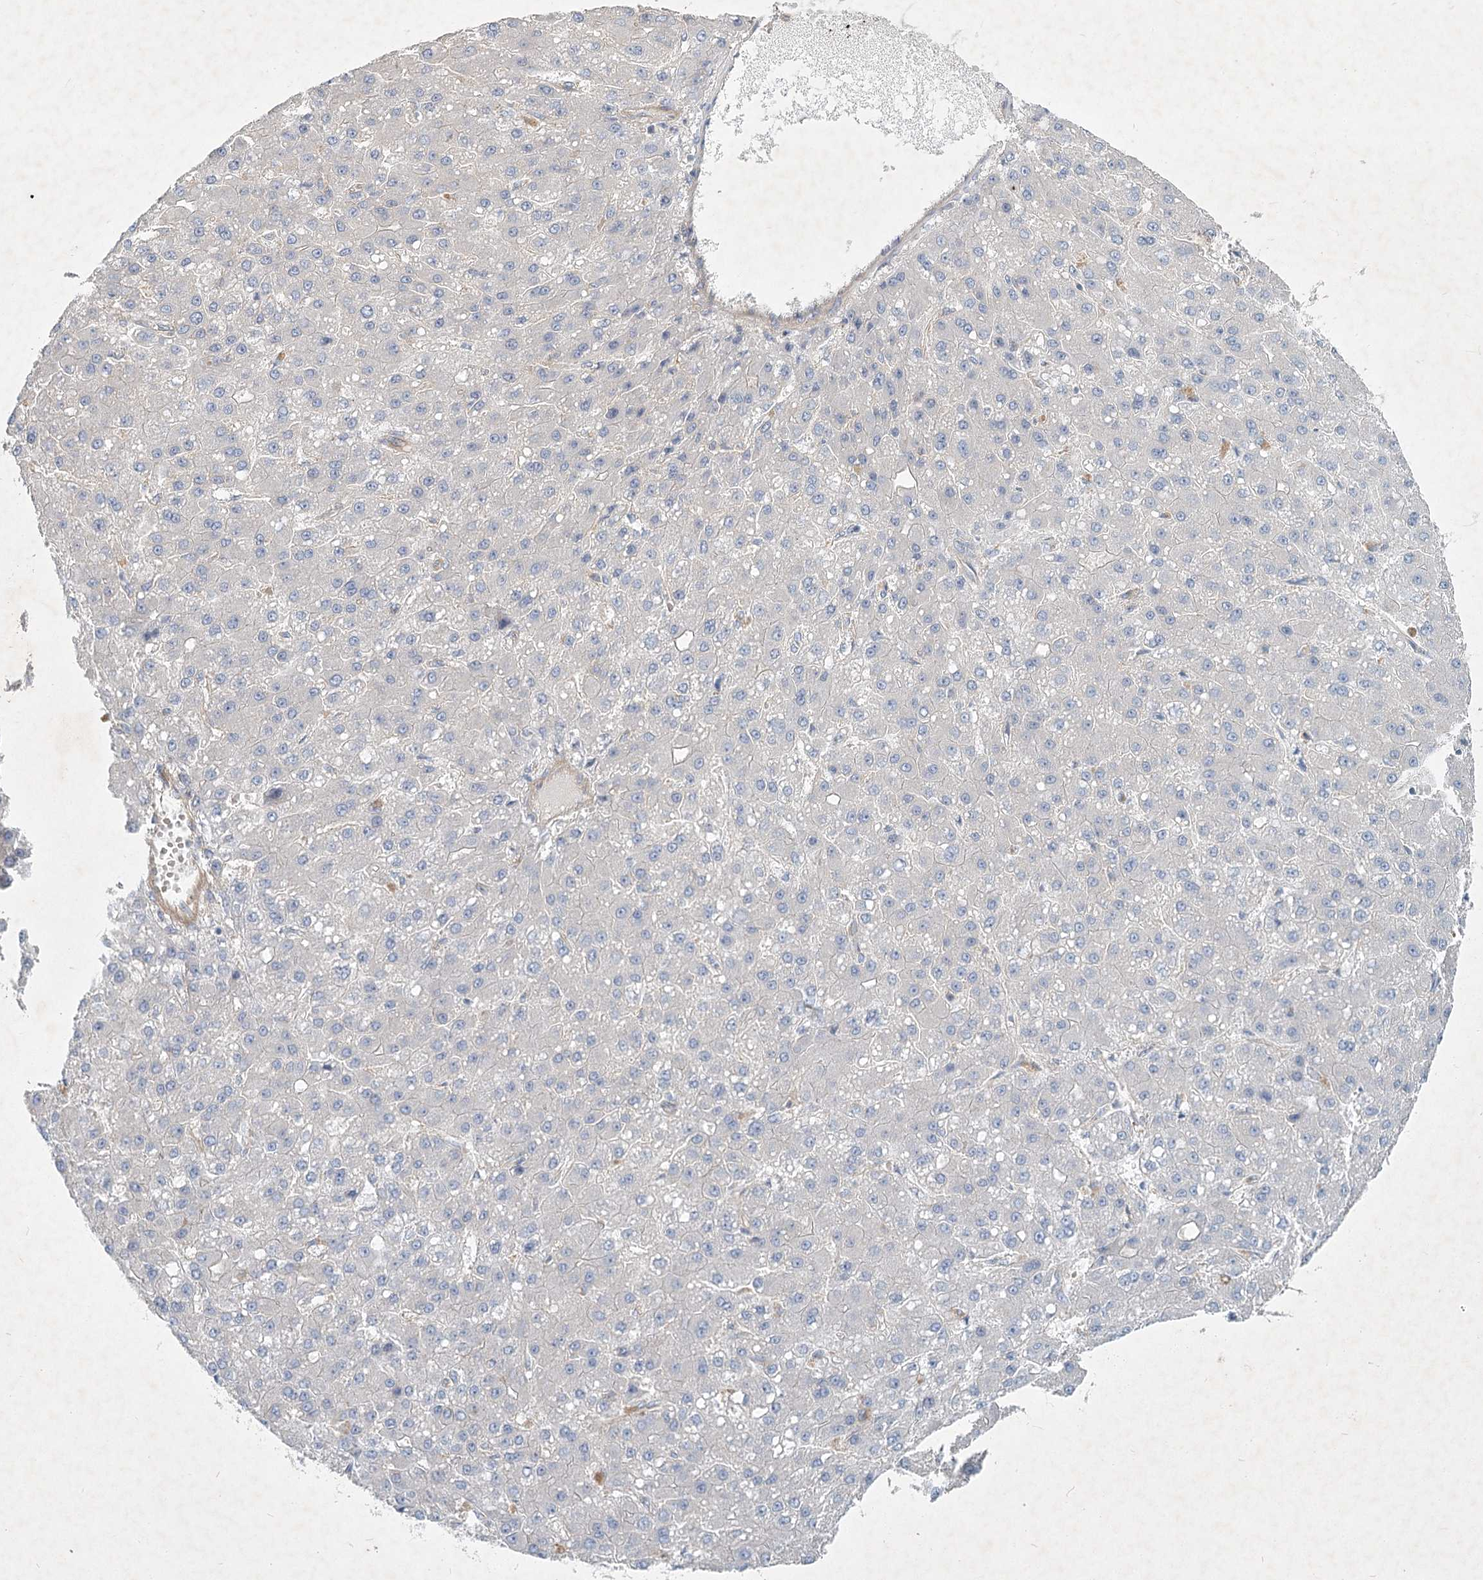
{"staining": {"intensity": "negative", "quantity": "none", "location": "none"}, "tissue": "liver cancer", "cell_type": "Tumor cells", "image_type": "cancer", "snomed": [{"axis": "morphology", "description": "Carcinoma, Hepatocellular, NOS"}, {"axis": "topography", "description": "Liver"}], "caption": "Human hepatocellular carcinoma (liver) stained for a protein using immunohistochemistry shows no staining in tumor cells.", "gene": "DNMBP", "patient": {"sex": "male", "age": 67}}